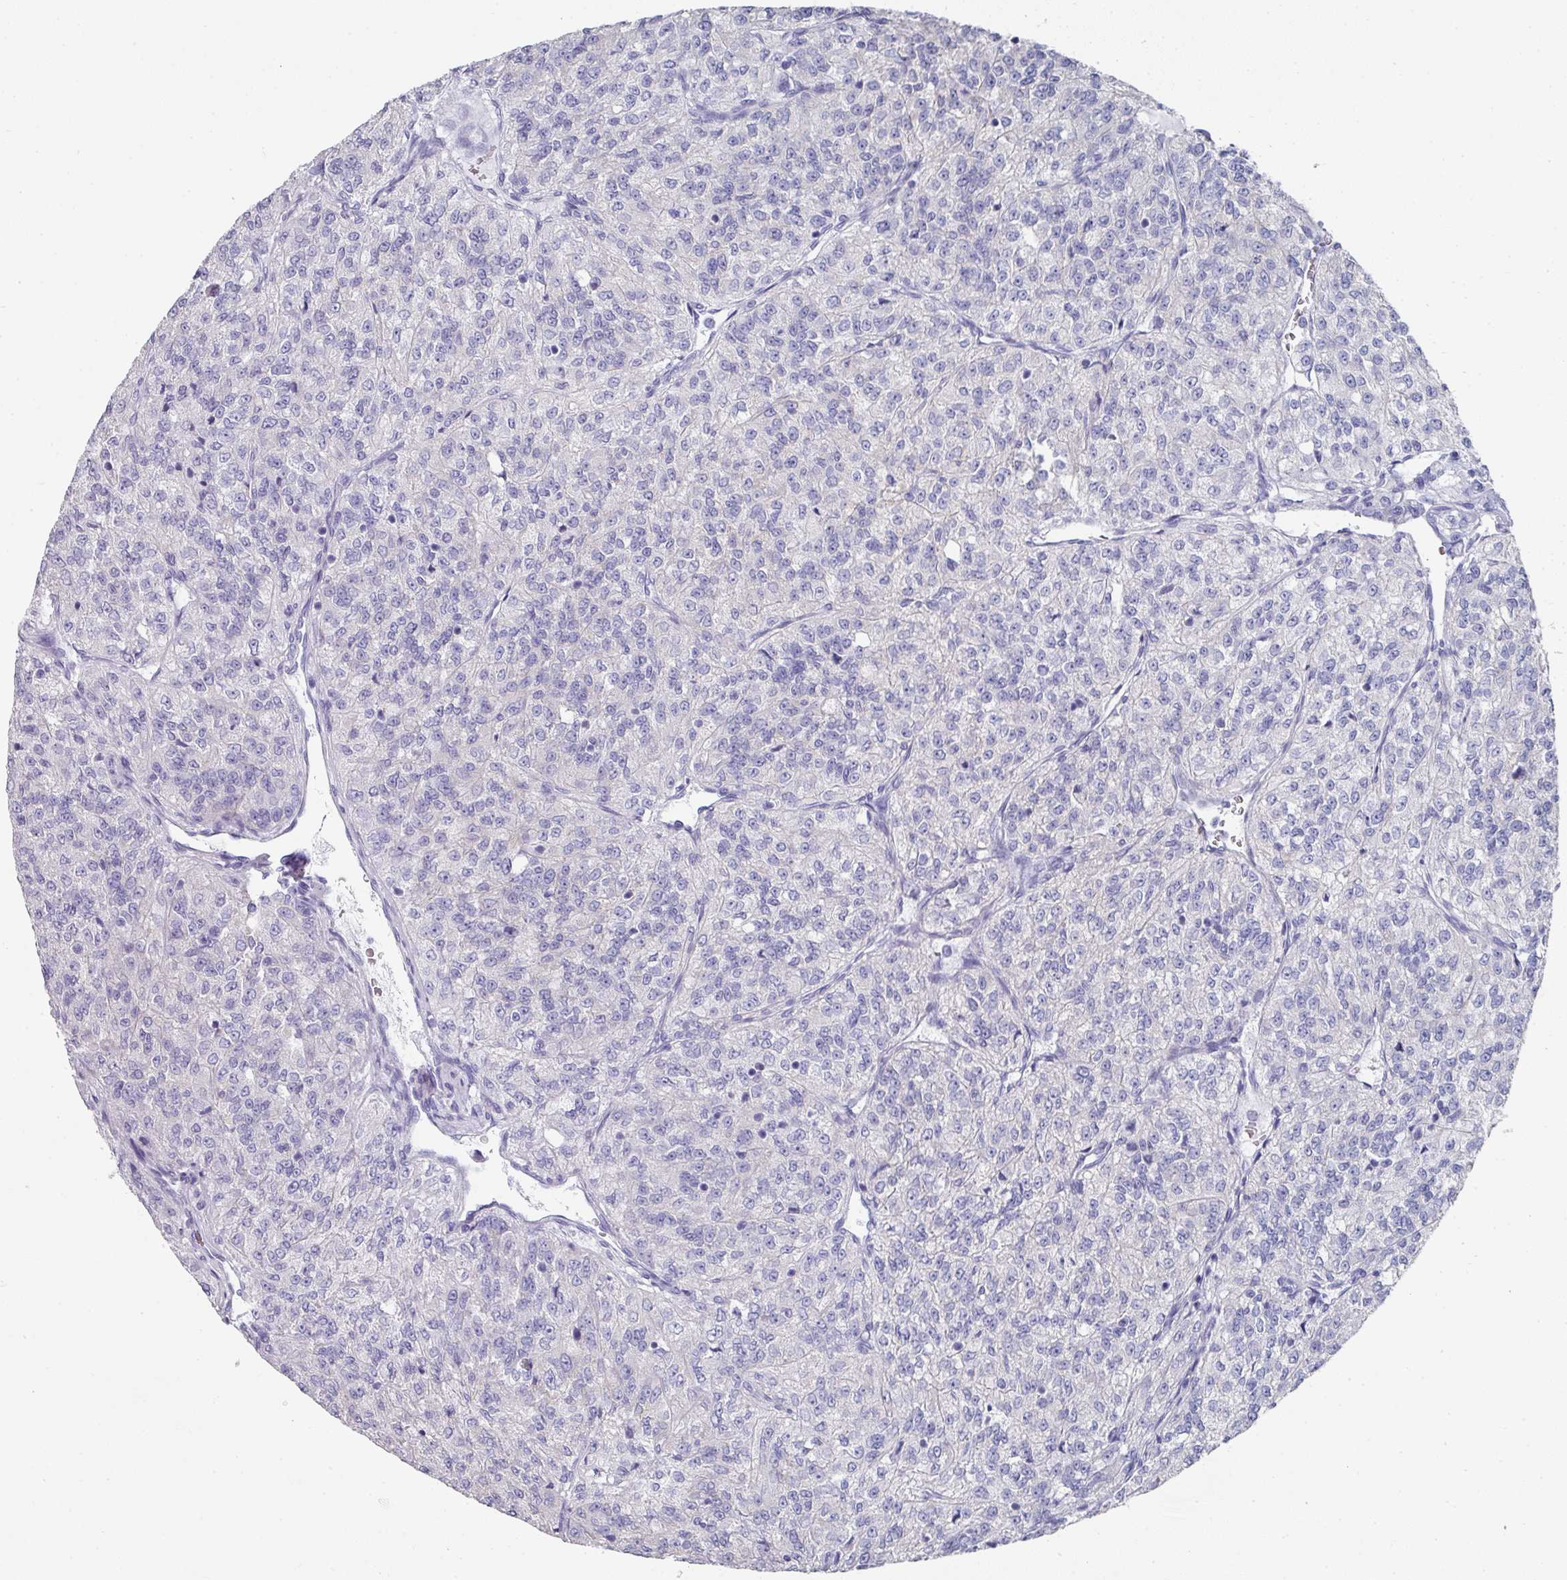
{"staining": {"intensity": "negative", "quantity": "none", "location": "none"}, "tissue": "renal cancer", "cell_type": "Tumor cells", "image_type": "cancer", "snomed": [{"axis": "morphology", "description": "Adenocarcinoma, NOS"}, {"axis": "topography", "description": "Kidney"}], "caption": "DAB immunohistochemical staining of renal adenocarcinoma shows no significant staining in tumor cells.", "gene": "SETBP1", "patient": {"sex": "female", "age": 63}}